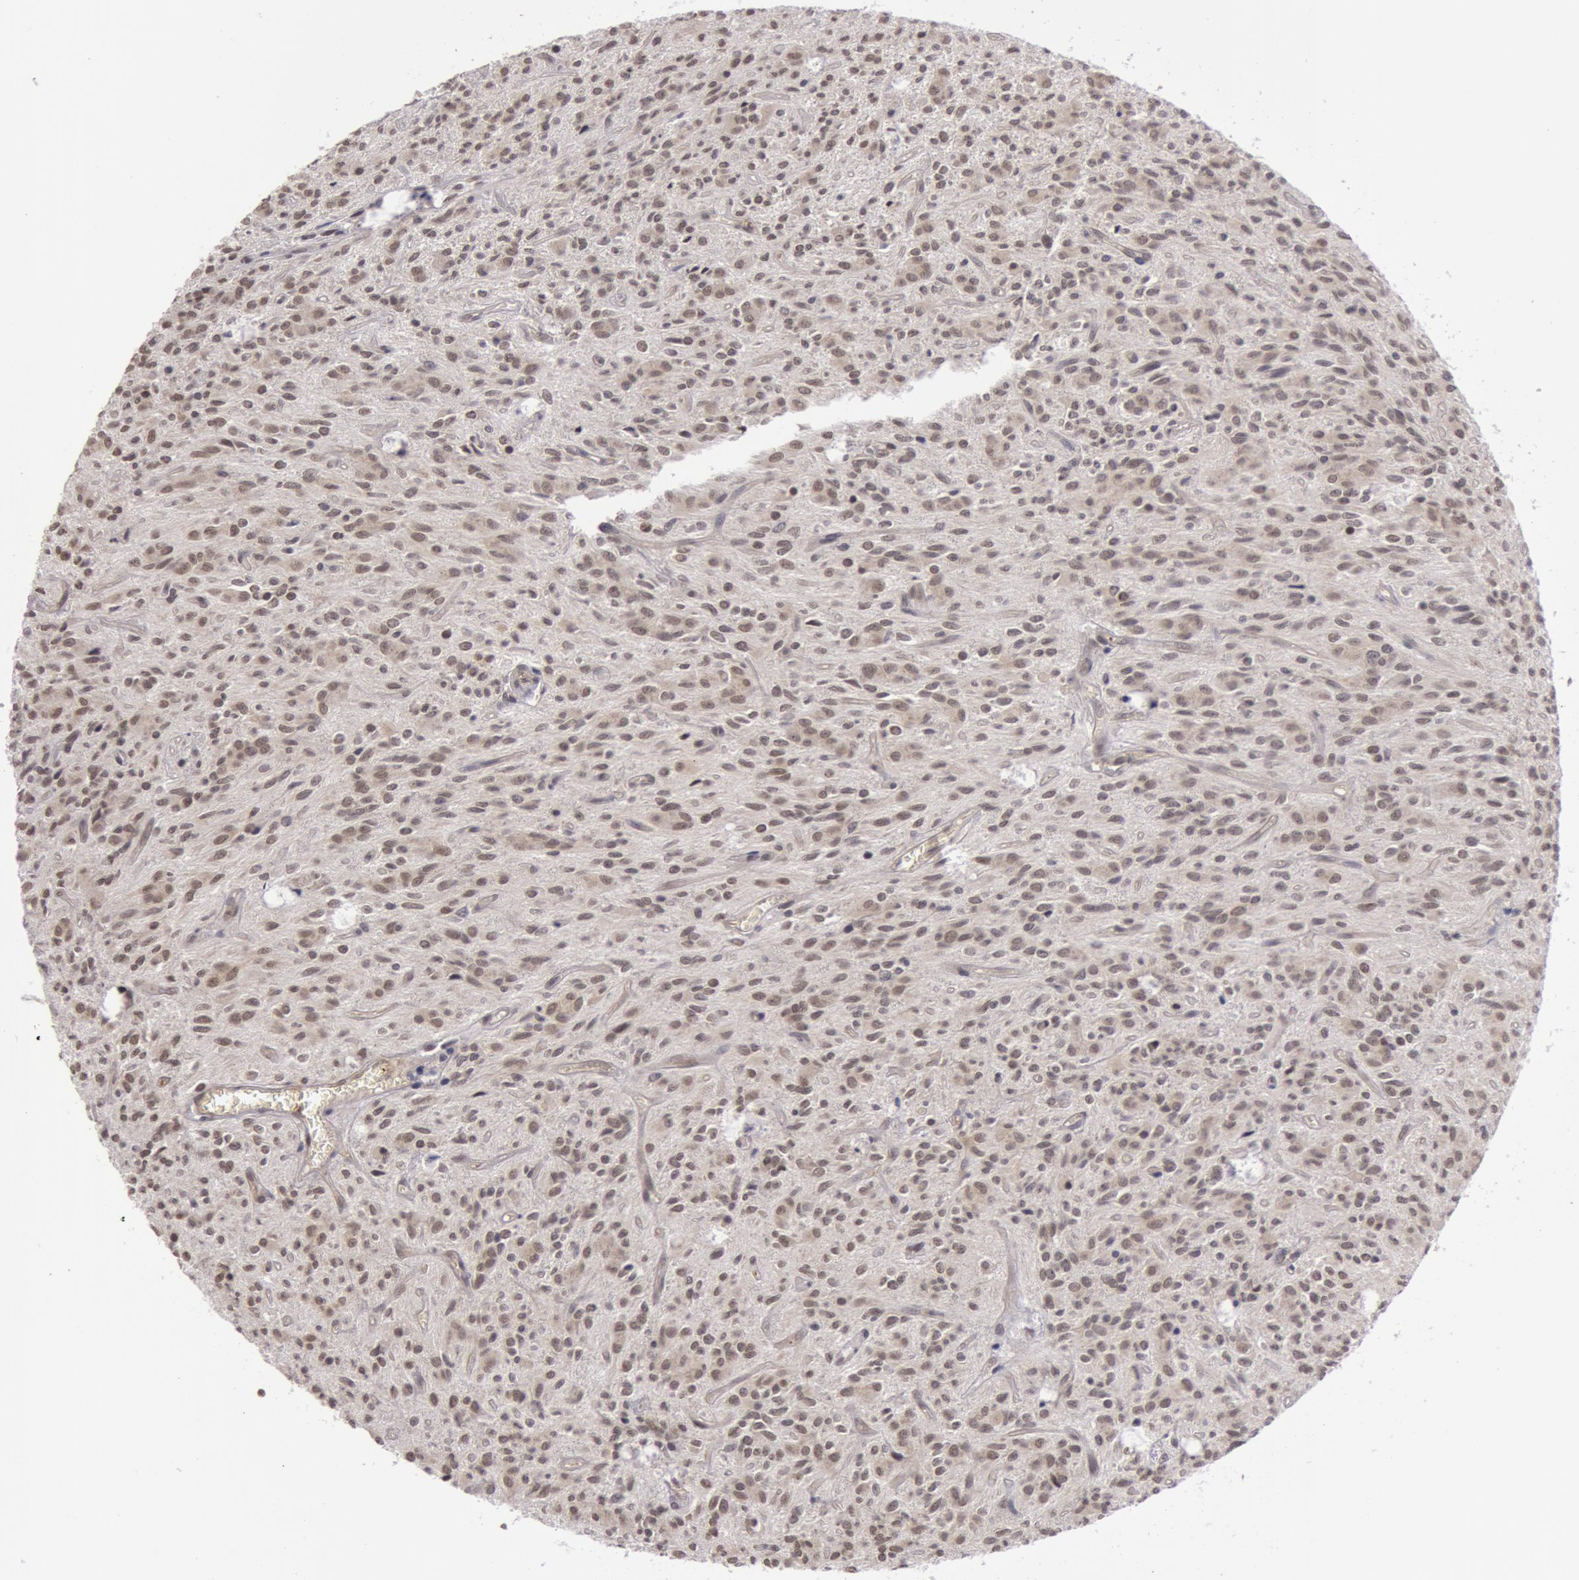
{"staining": {"intensity": "weak", "quantity": ">75%", "location": "nuclear"}, "tissue": "glioma", "cell_type": "Tumor cells", "image_type": "cancer", "snomed": [{"axis": "morphology", "description": "Glioma, malignant, Low grade"}, {"axis": "topography", "description": "Brain"}], "caption": "Protein staining of glioma tissue reveals weak nuclear staining in about >75% of tumor cells.", "gene": "SYTL4", "patient": {"sex": "female", "age": 15}}